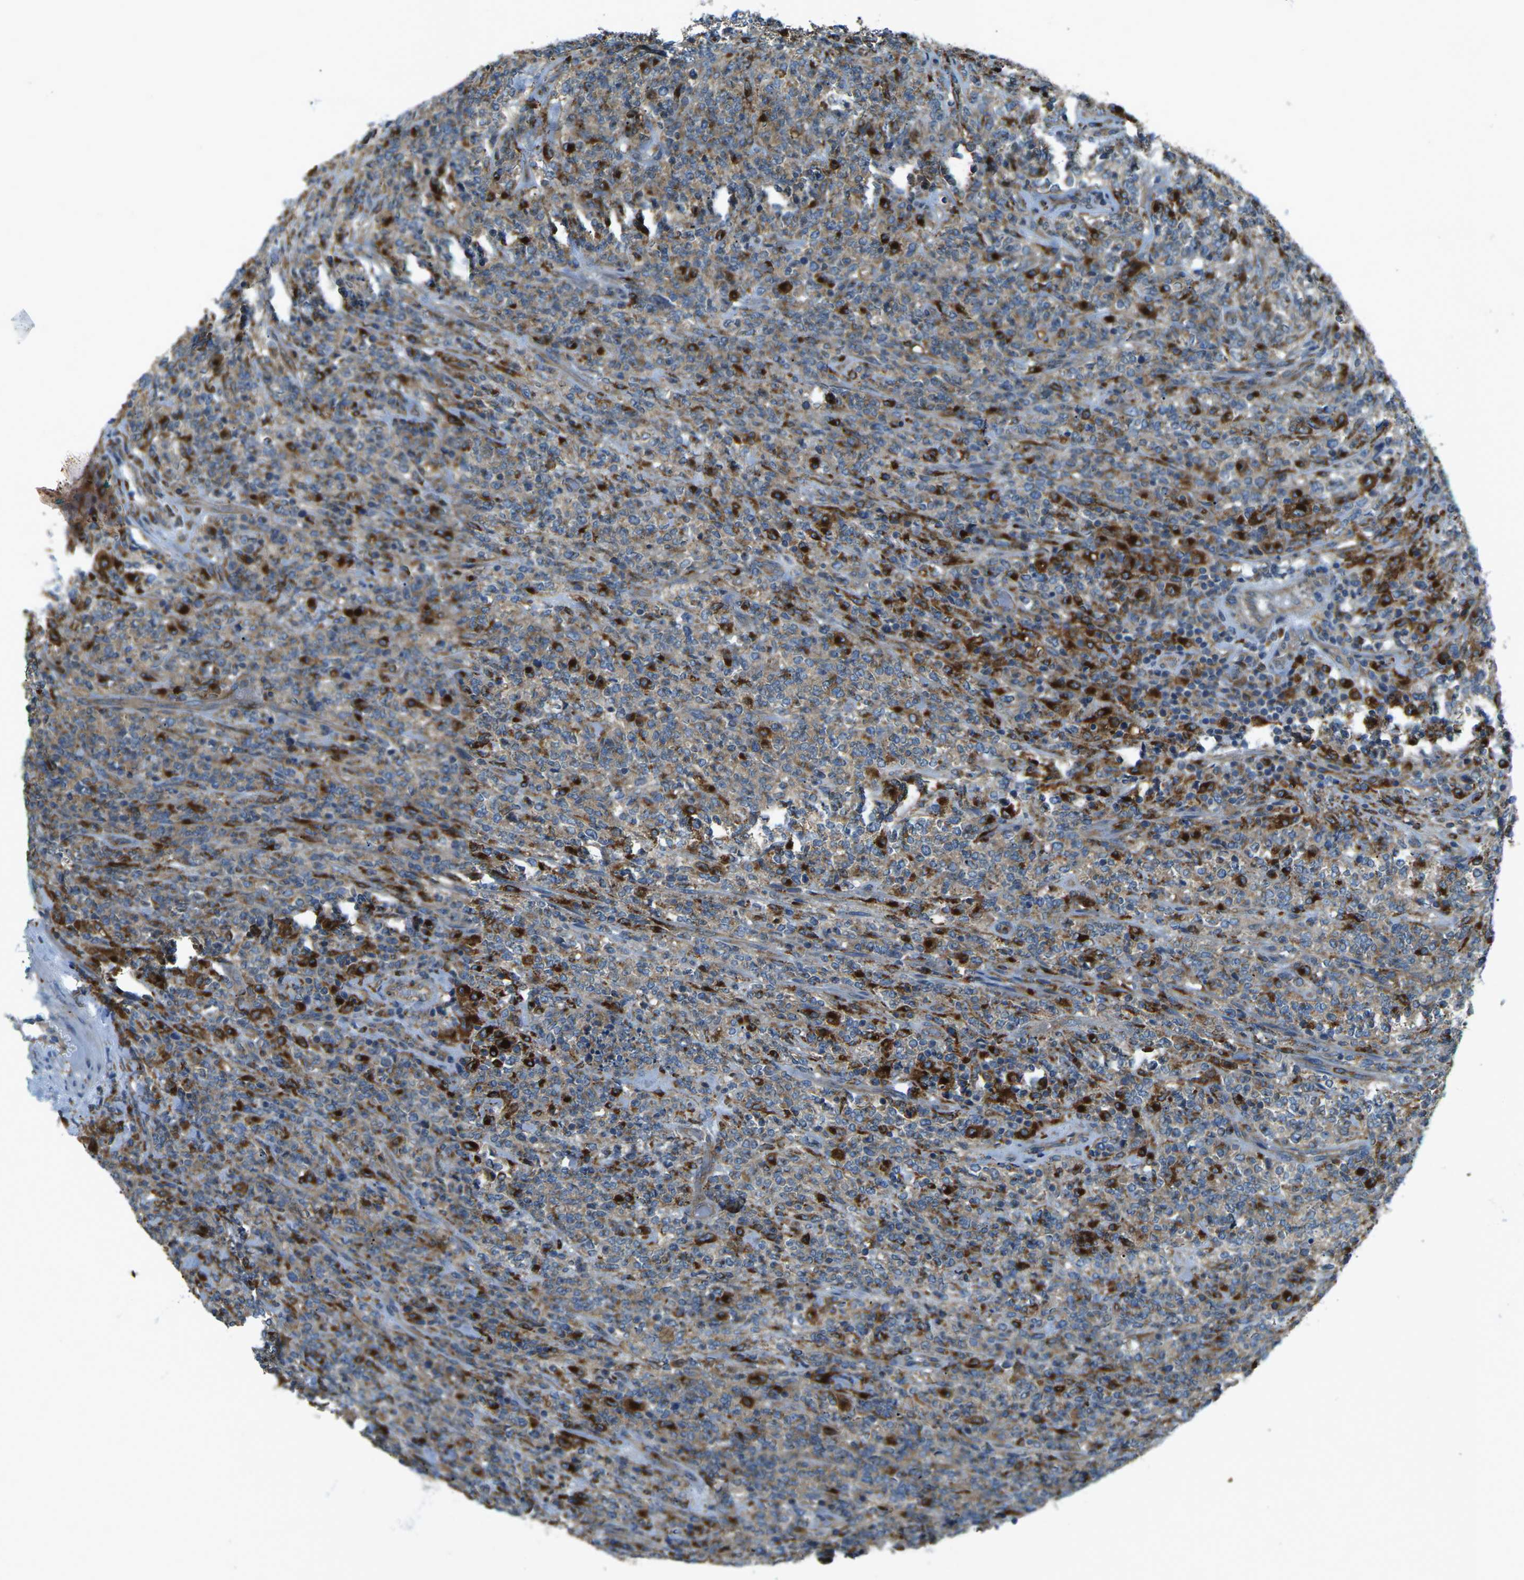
{"staining": {"intensity": "strong", "quantity": "<25%", "location": "cytoplasmic/membranous"}, "tissue": "lymphoma", "cell_type": "Tumor cells", "image_type": "cancer", "snomed": [{"axis": "morphology", "description": "Malignant lymphoma, non-Hodgkin's type, High grade"}, {"axis": "topography", "description": "Soft tissue"}], "caption": "A high-resolution micrograph shows IHC staining of lymphoma, which reveals strong cytoplasmic/membranous positivity in approximately <25% of tumor cells.", "gene": "CDK17", "patient": {"sex": "male", "age": 18}}